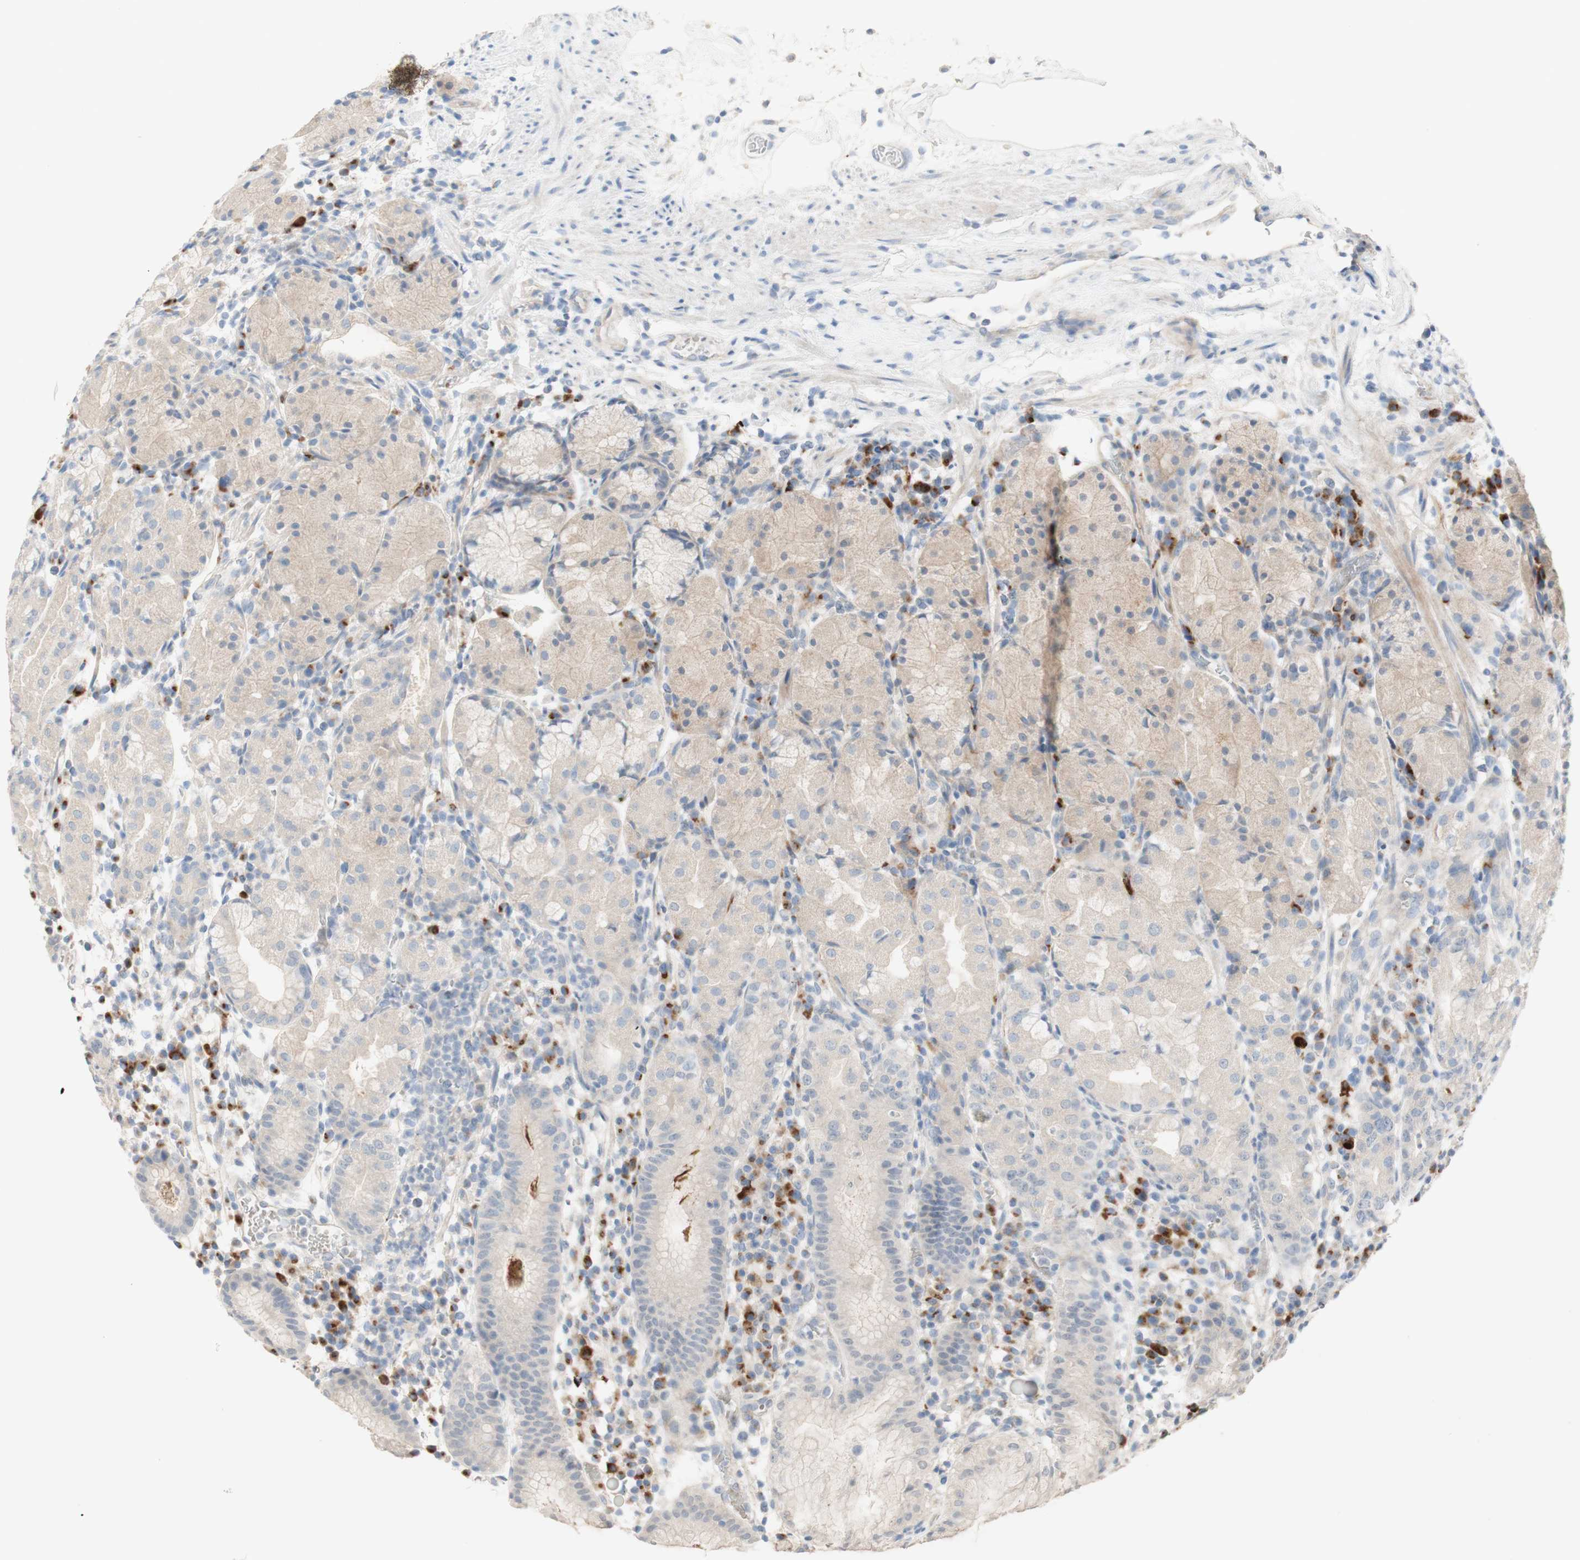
{"staining": {"intensity": "weak", "quantity": ">75%", "location": "cytoplasmic/membranous"}, "tissue": "stomach", "cell_type": "Glandular cells", "image_type": "normal", "snomed": [{"axis": "morphology", "description": "Normal tissue, NOS"}, {"axis": "topography", "description": "Stomach"}, {"axis": "topography", "description": "Stomach, lower"}], "caption": "Brown immunohistochemical staining in unremarkable stomach exhibits weak cytoplasmic/membranous positivity in about >75% of glandular cells.", "gene": "MANEA", "patient": {"sex": "female", "age": 75}}